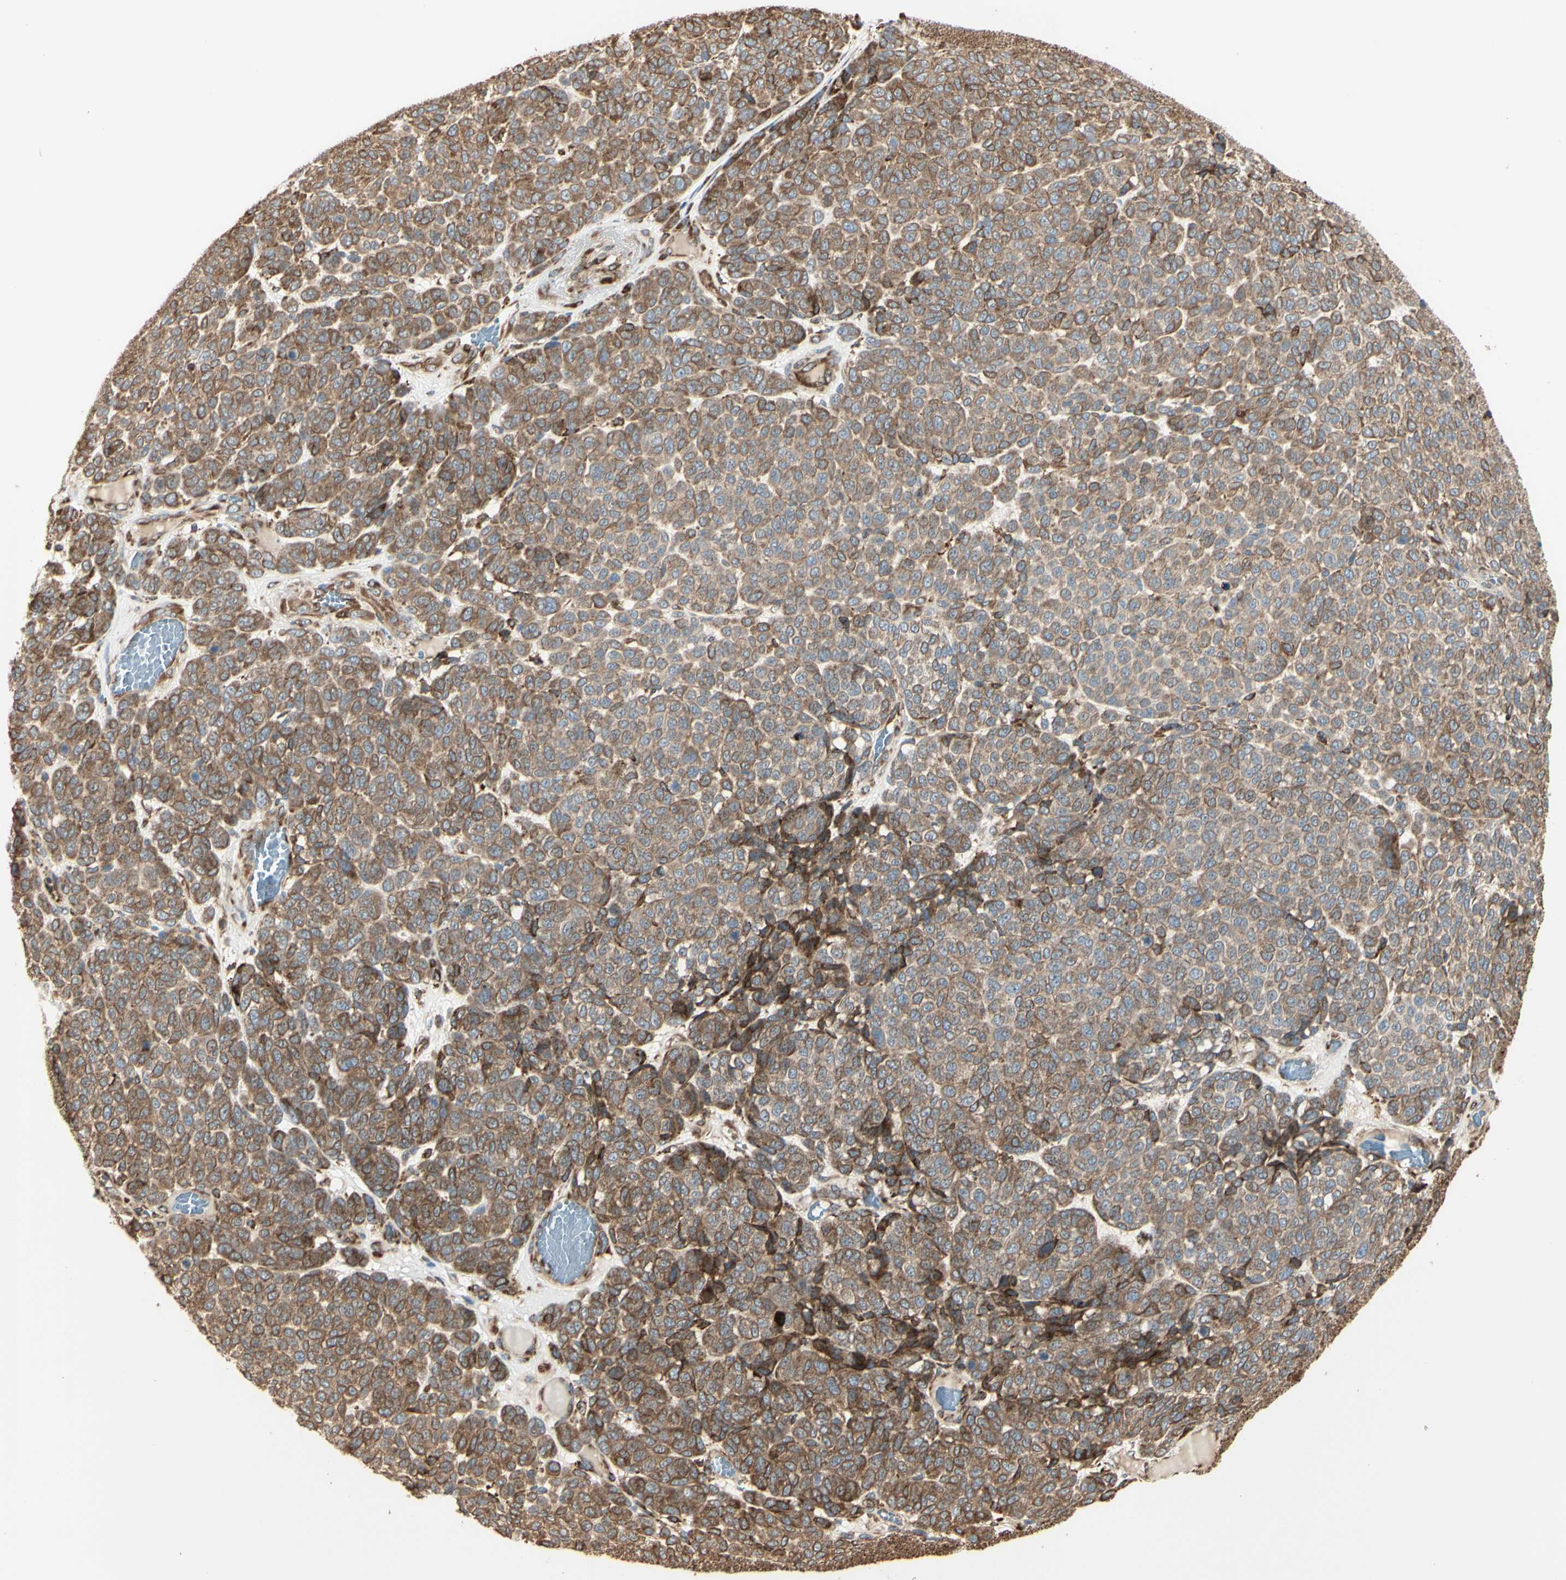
{"staining": {"intensity": "moderate", "quantity": ">75%", "location": "cytoplasmic/membranous"}, "tissue": "melanoma", "cell_type": "Tumor cells", "image_type": "cancer", "snomed": [{"axis": "morphology", "description": "Malignant melanoma, NOS"}, {"axis": "topography", "description": "Skin"}], "caption": "Malignant melanoma was stained to show a protein in brown. There is medium levels of moderate cytoplasmic/membranous staining in about >75% of tumor cells.", "gene": "HSP90B1", "patient": {"sex": "male", "age": 59}}